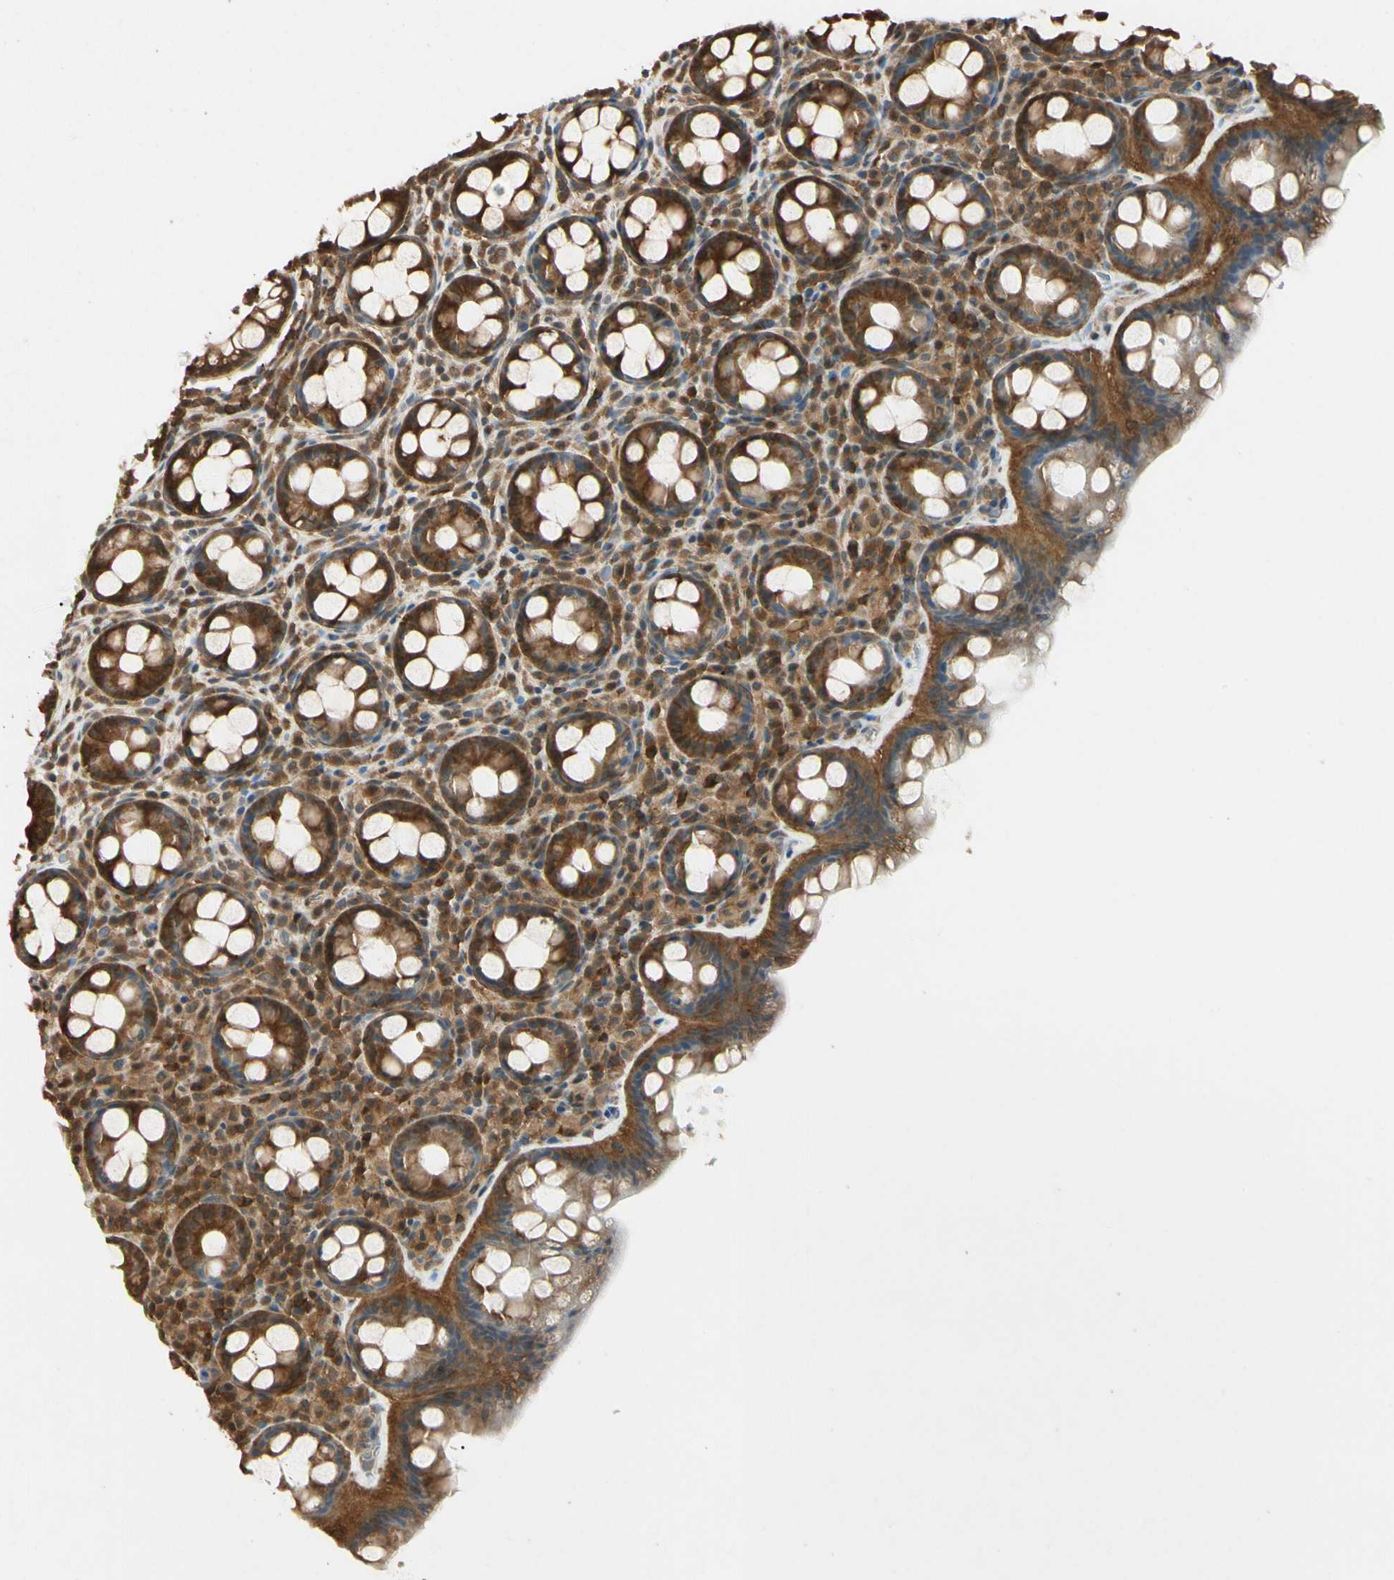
{"staining": {"intensity": "strong", "quantity": ">75%", "location": "cytoplasmic/membranous"}, "tissue": "rectum", "cell_type": "Glandular cells", "image_type": "normal", "snomed": [{"axis": "morphology", "description": "Normal tissue, NOS"}, {"axis": "topography", "description": "Rectum"}], "caption": "IHC of normal human rectum shows high levels of strong cytoplasmic/membranous positivity in approximately >75% of glandular cells. The staining is performed using DAB brown chromogen to label protein expression. The nuclei are counter-stained blue using hematoxylin.", "gene": "YWHAB", "patient": {"sex": "male", "age": 92}}